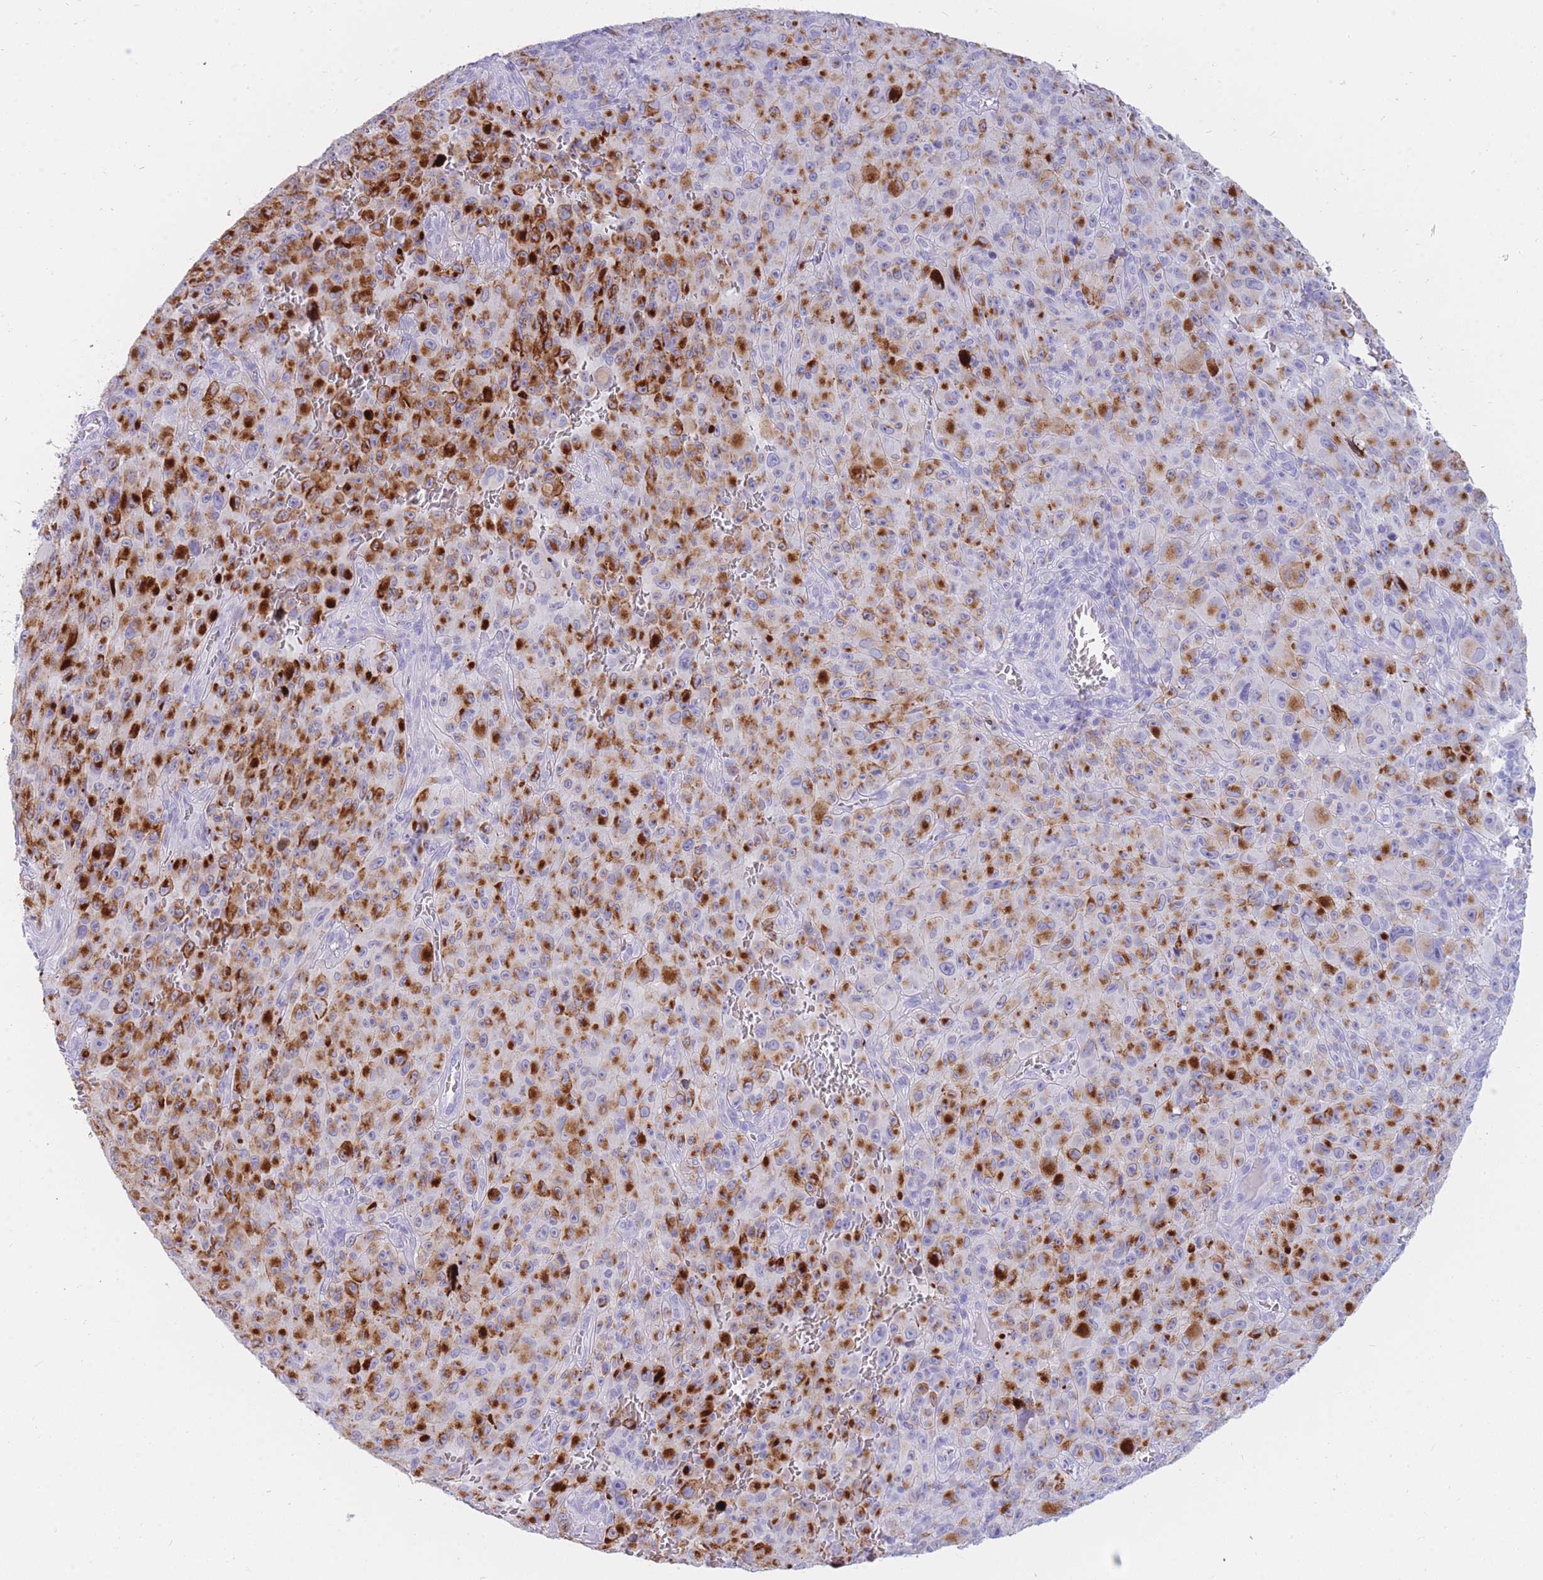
{"staining": {"intensity": "strong", "quantity": "25%-75%", "location": "cytoplasmic/membranous"}, "tissue": "melanoma", "cell_type": "Tumor cells", "image_type": "cancer", "snomed": [{"axis": "morphology", "description": "Malignant melanoma, NOS"}, {"axis": "topography", "description": "Skin"}], "caption": "Tumor cells demonstrate strong cytoplasmic/membranous expression in approximately 25%-75% of cells in malignant melanoma. (DAB IHC, brown staining for protein, blue staining for nuclei).", "gene": "NKX1-2", "patient": {"sex": "female", "age": 82}}